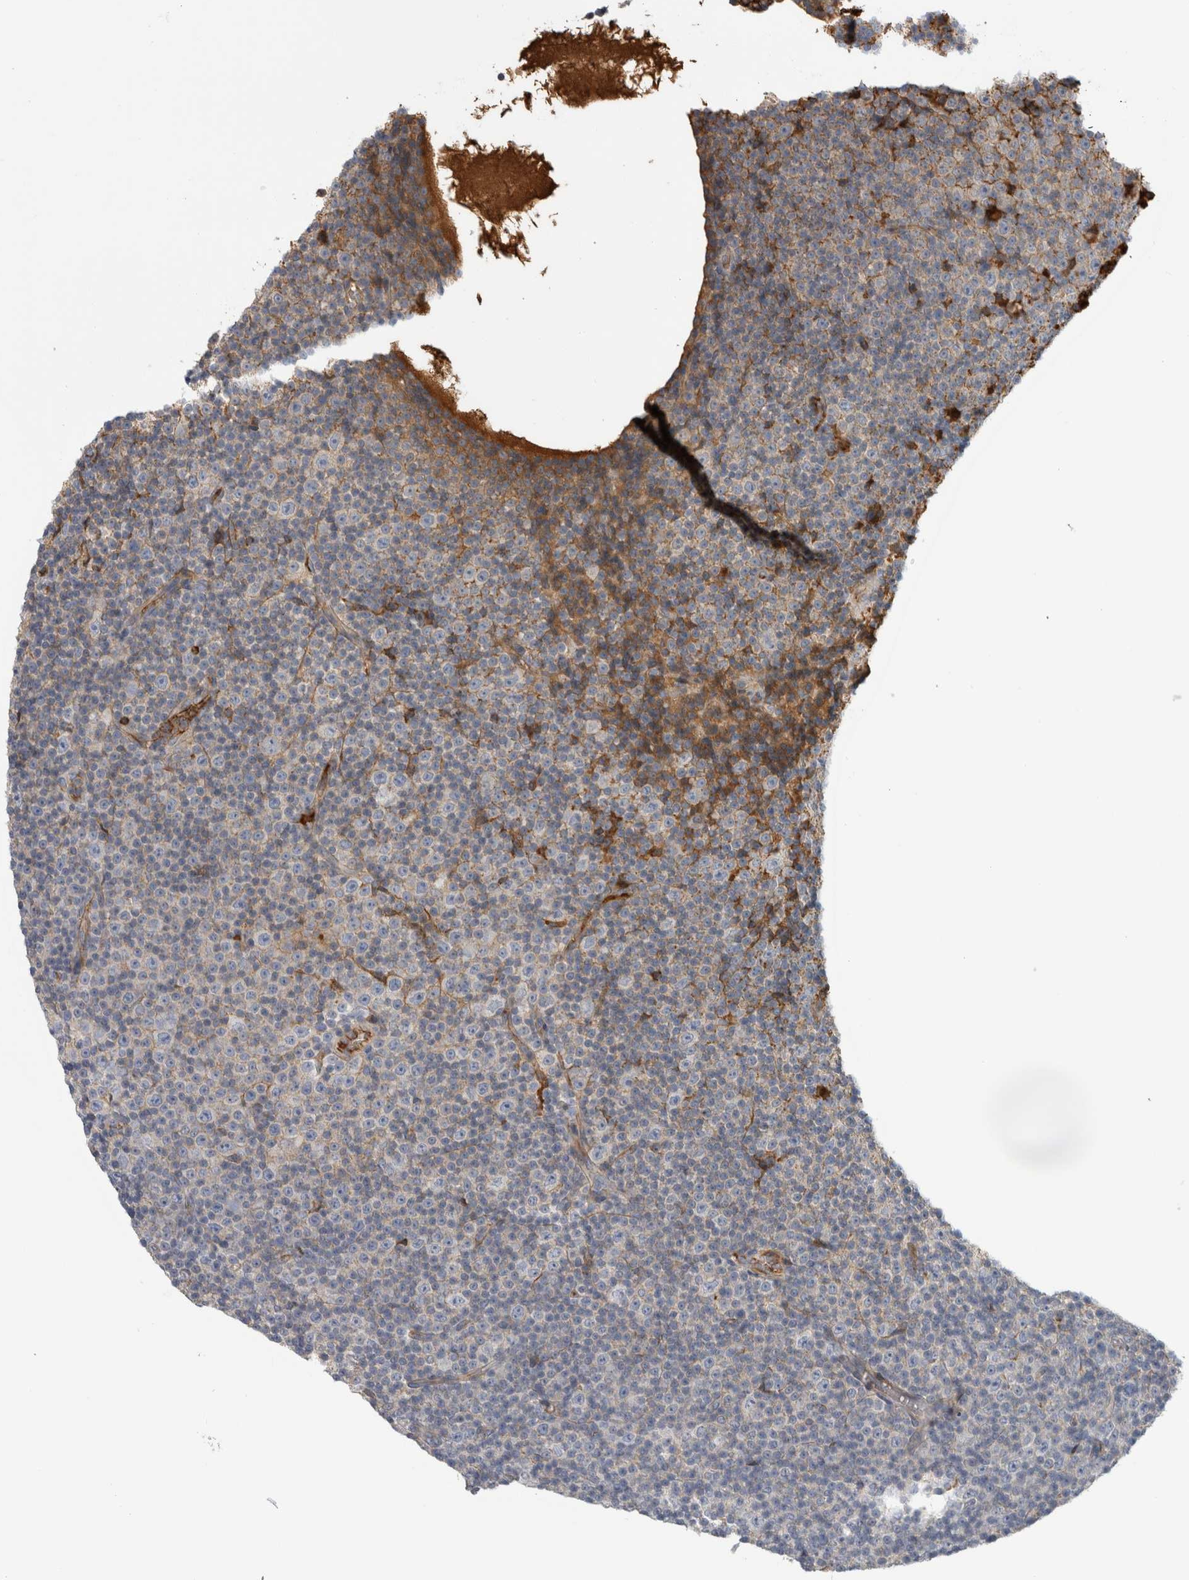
{"staining": {"intensity": "negative", "quantity": "none", "location": "none"}, "tissue": "lymphoma", "cell_type": "Tumor cells", "image_type": "cancer", "snomed": [{"axis": "morphology", "description": "Malignant lymphoma, non-Hodgkin's type, Low grade"}, {"axis": "topography", "description": "Lymph node"}], "caption": "High magnification brightfield microscopy of low-grade malignant lymphoma, non-Hodgkin's type stained with DAB (brown) and counterstained with hematoxylin (blue): tumor cells show no significant positivity.", "gene": "TBCE", "patient": {"sex": "female", "age": 67}}